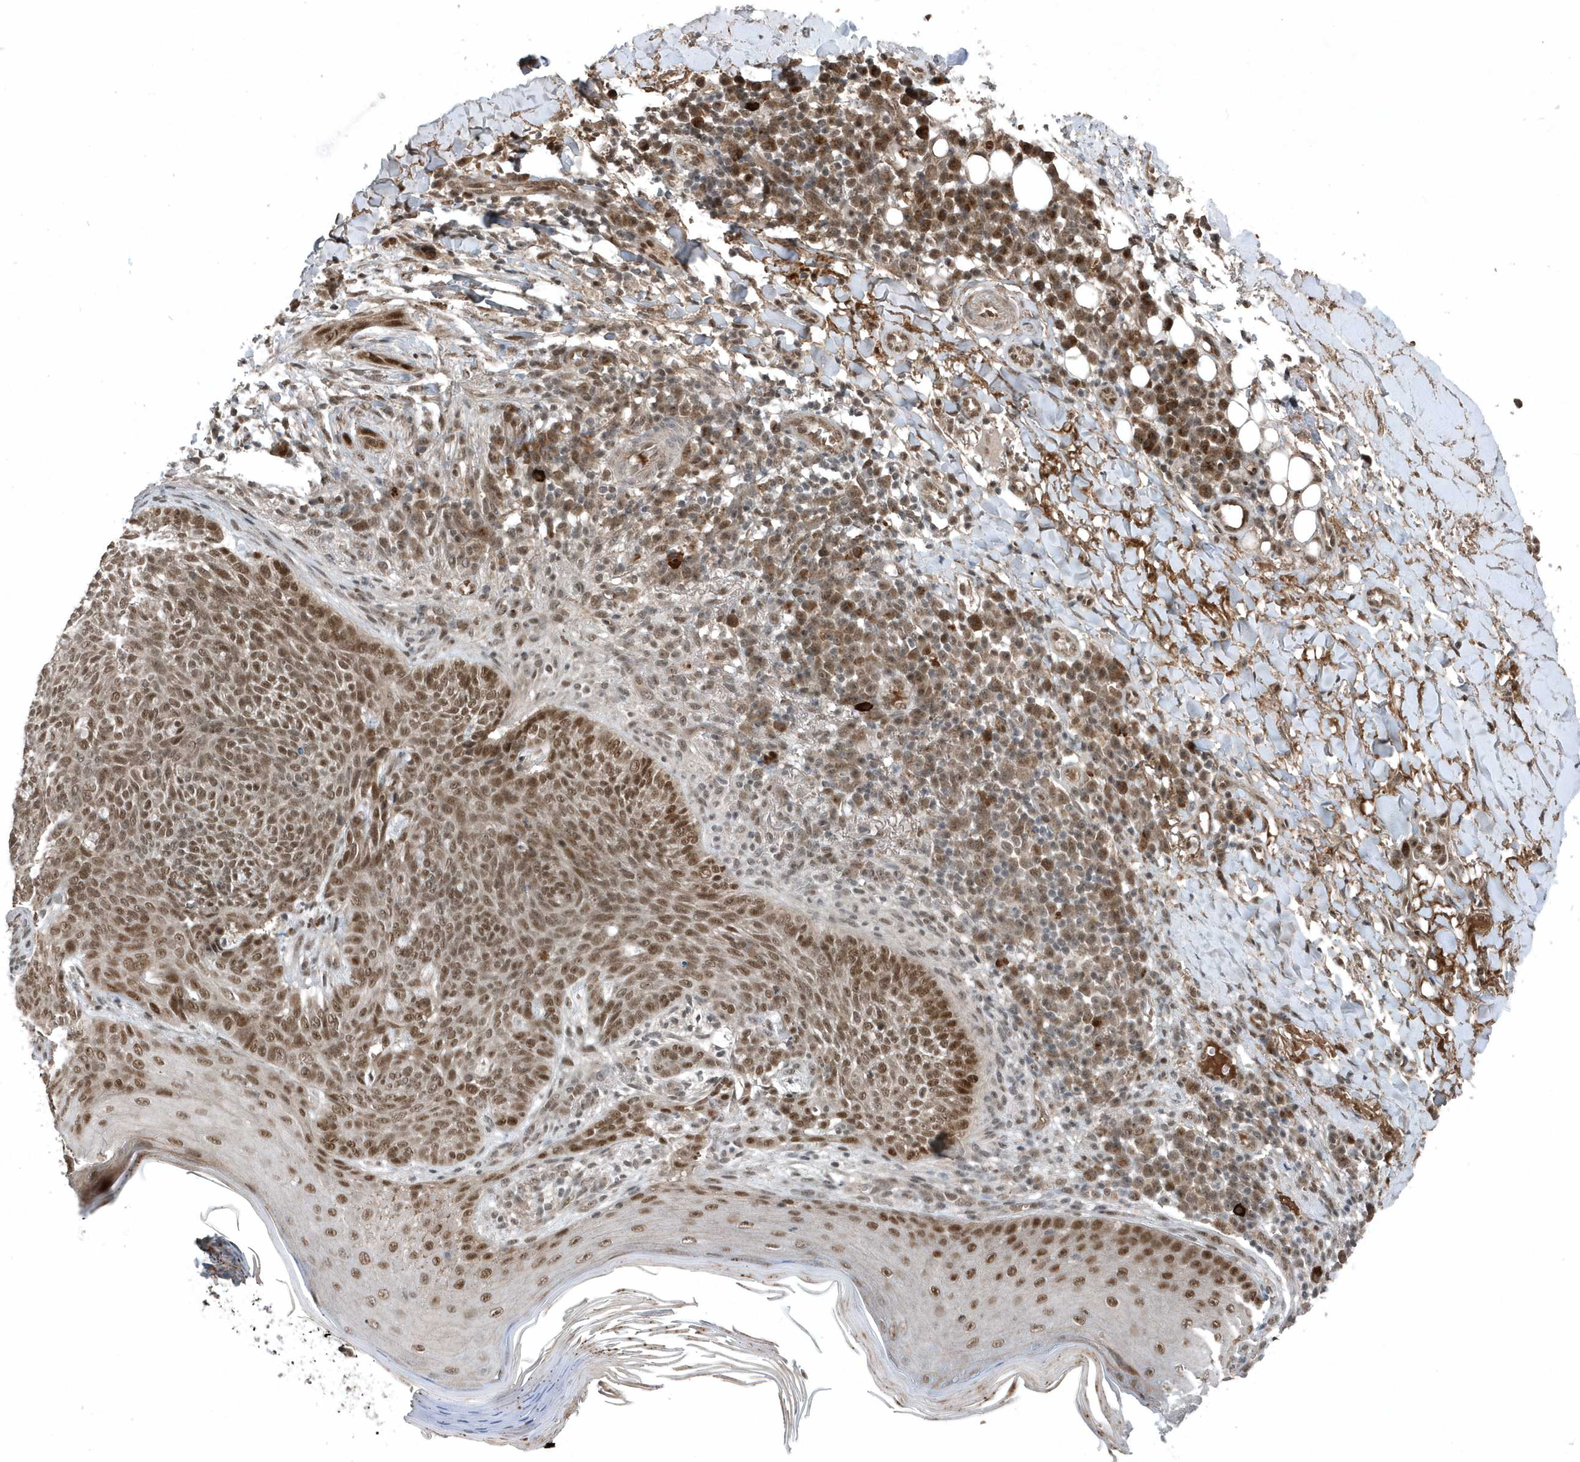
{"staining": {"intensity": "moderate", "quantity": ">75%", "location": "nuclear"}, "tissue": "skin cancer", "cell_type": "Tumor cells", "image_type": "cancer", "snomed": [{"axis": "morphology", "description": "Basal cell carcinoma"}, {"axis": "topography", "description": "Skin"}], "caption": "Immunohistochemical staining of human skin basal cell carcinoma demonstrates medium levels of moderate nuclear protein positivity in about >75% of tumor cells. (IHC, brightfield microscopy, high magnification).", "gene": "QTRT2", "patient": {"sex": "male", "age": 85}}